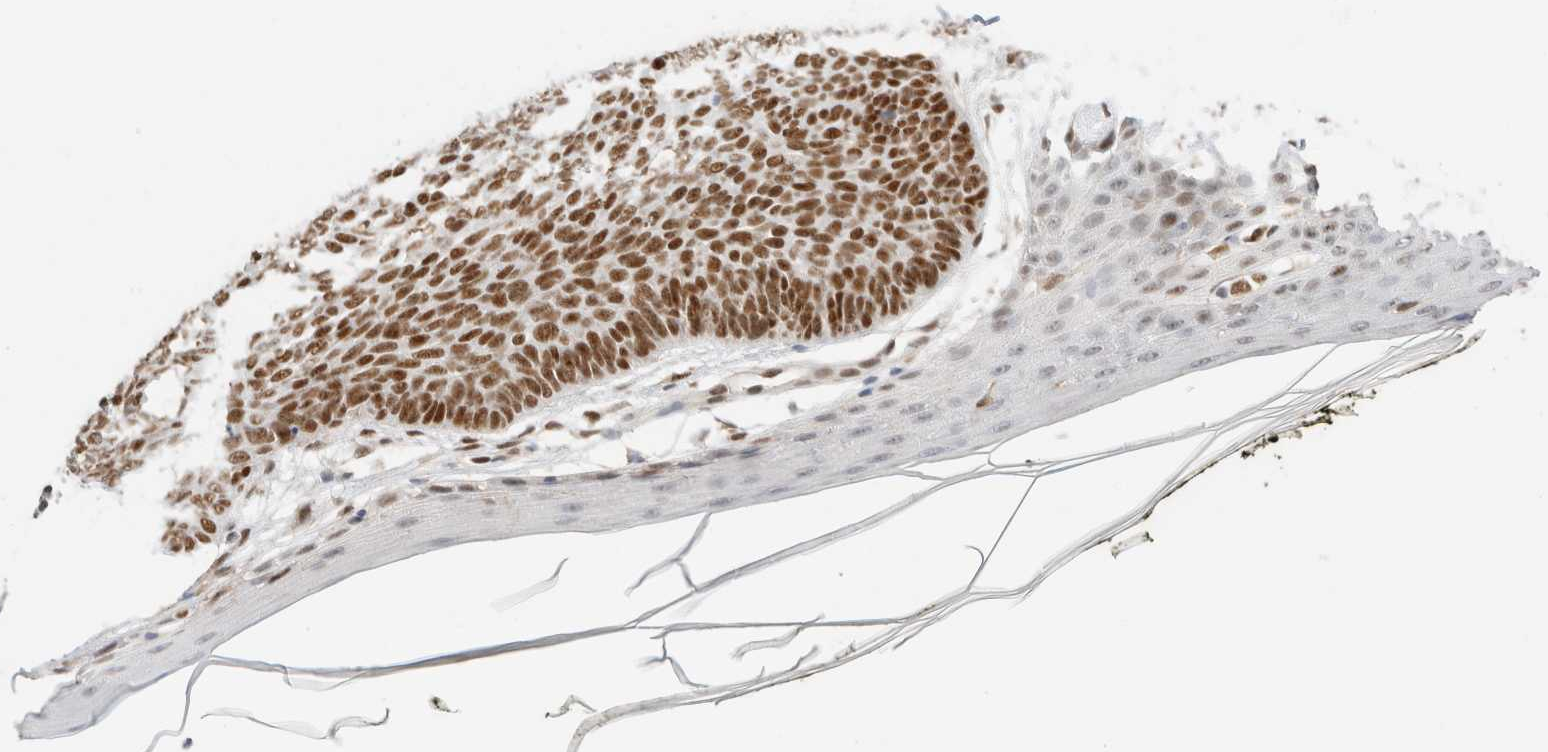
{"staining": {"intensity": "strong", "quantity": ">75%", "location": "nuclear"}, "tissue": "skin cancer", "cell_type": "Tumor cells", "image_type": "cancer", "snomed": [{"axis": "morphology", "description": "Normal tissue, NOS"}, {"axis": "morphology", "description": "Basal cell carcinoma"}, {"axis": "topography", "description": "Skin"}], "caption": "Immunohistochemical staining of human skin basal cell carcinoma displays strong nuclear protein positivity in about >75% of tumor cells.", "gene": "ZNF768", "patient": {"sex": "male", "age": 50}}